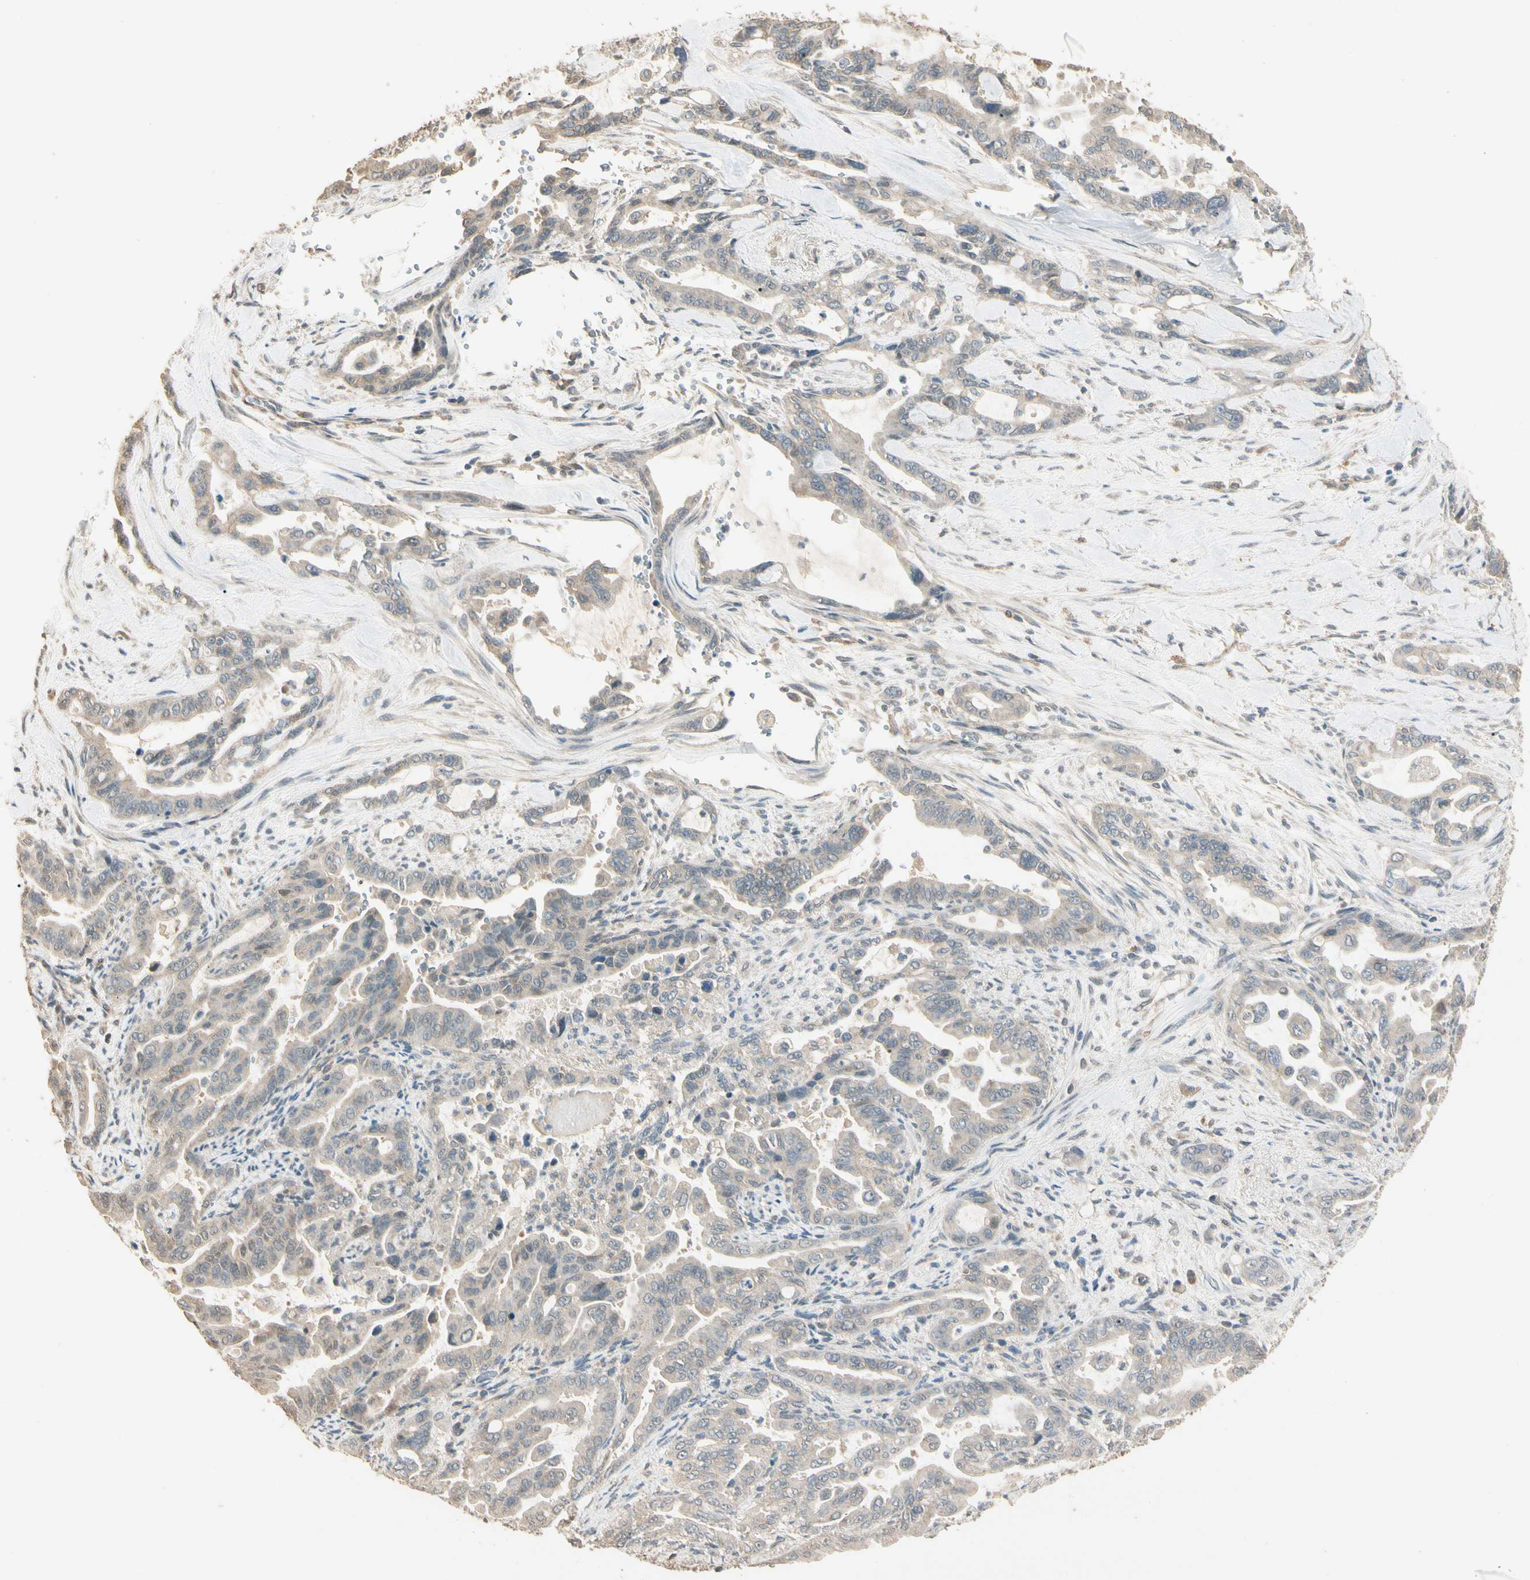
{"staining": {"intensity": "weak", "quantity": "25%-75%", "location": "cytoplasmic/membranous"}, "tissue": "pancreatic cancer", "cell_type": "Tumor cells", "image_type": "cancer", "snomed": [{"axis": "morphology", "description": "Adenocarcinoma, NOS"}, {"axis": "topography", "description": "Pancreas"}], "caption": "Pancreatic cancer (adenocarcinoma) was stained to show a protein in brown. There is low levels of weak cytoplasmic/membranous positivity in about 25%-75% of tumor cells. The protein of interest is stained brown, and the nuclei are stained in blue (DAB (3,3'-diaminobenzidine) IHC with brightfield microscopy, high magnification).", "gene": "CDH6", "patient": {"sex": "male", "age": 70}}